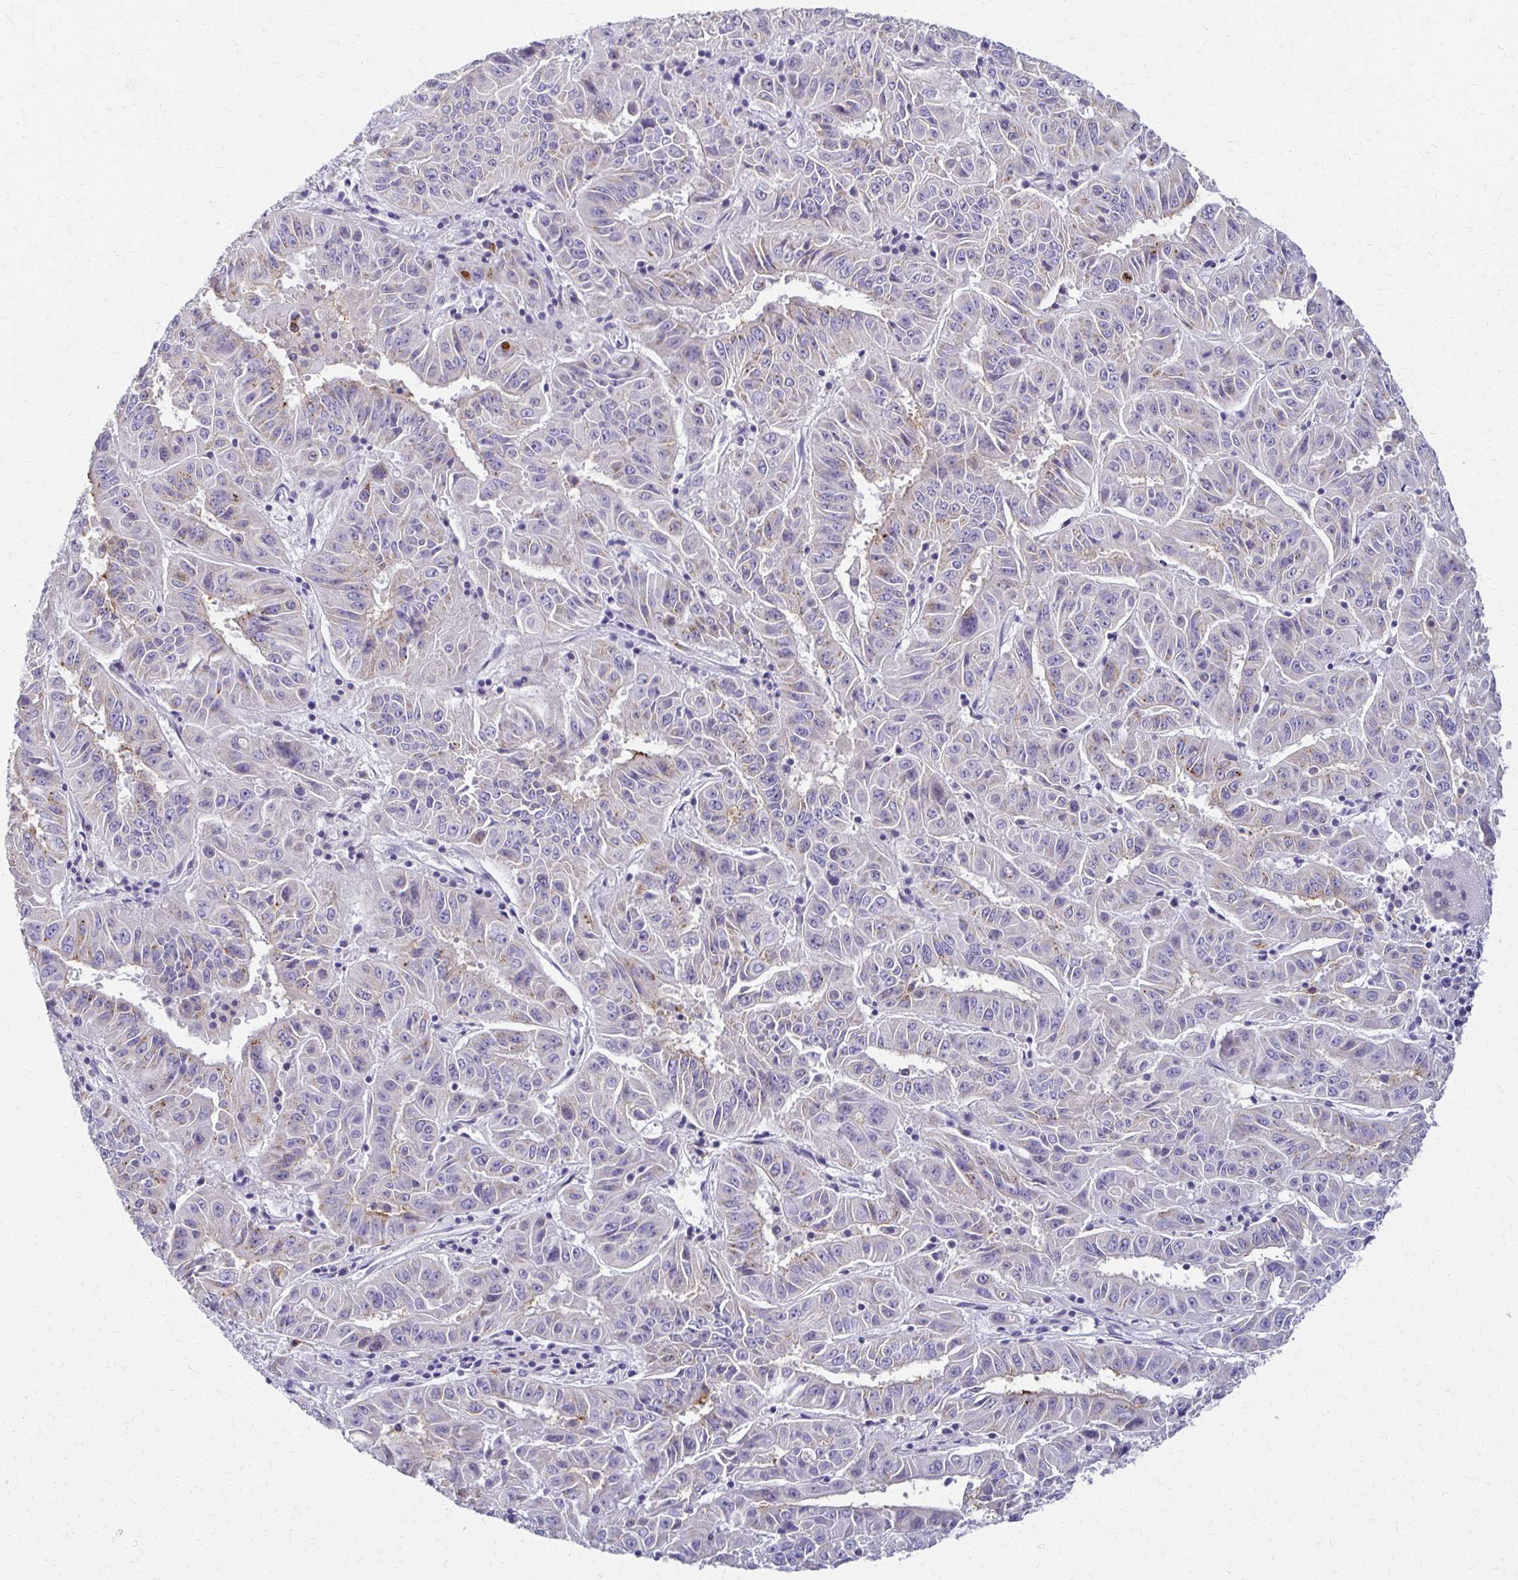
{"staining": {"intensity": "weak", "quantity": "<25%", "location": "cytoplasmic/membranous"}, "tissue": "pancreatic cancer", "cell_type": "Tumor cells", "image_type": "cancer", "snomed": [{"axis": "morphology", "description": "Adenocarcinoma, NOS"}, {"axis": "topography", "description": "Pancreas"}], "caption": "Immunohistochemistry (IHC) of human pancreatic cancer displays no expression in tumor cells.", "gene": "BBS12", "patient": {"sex": "male", "age": 63}}